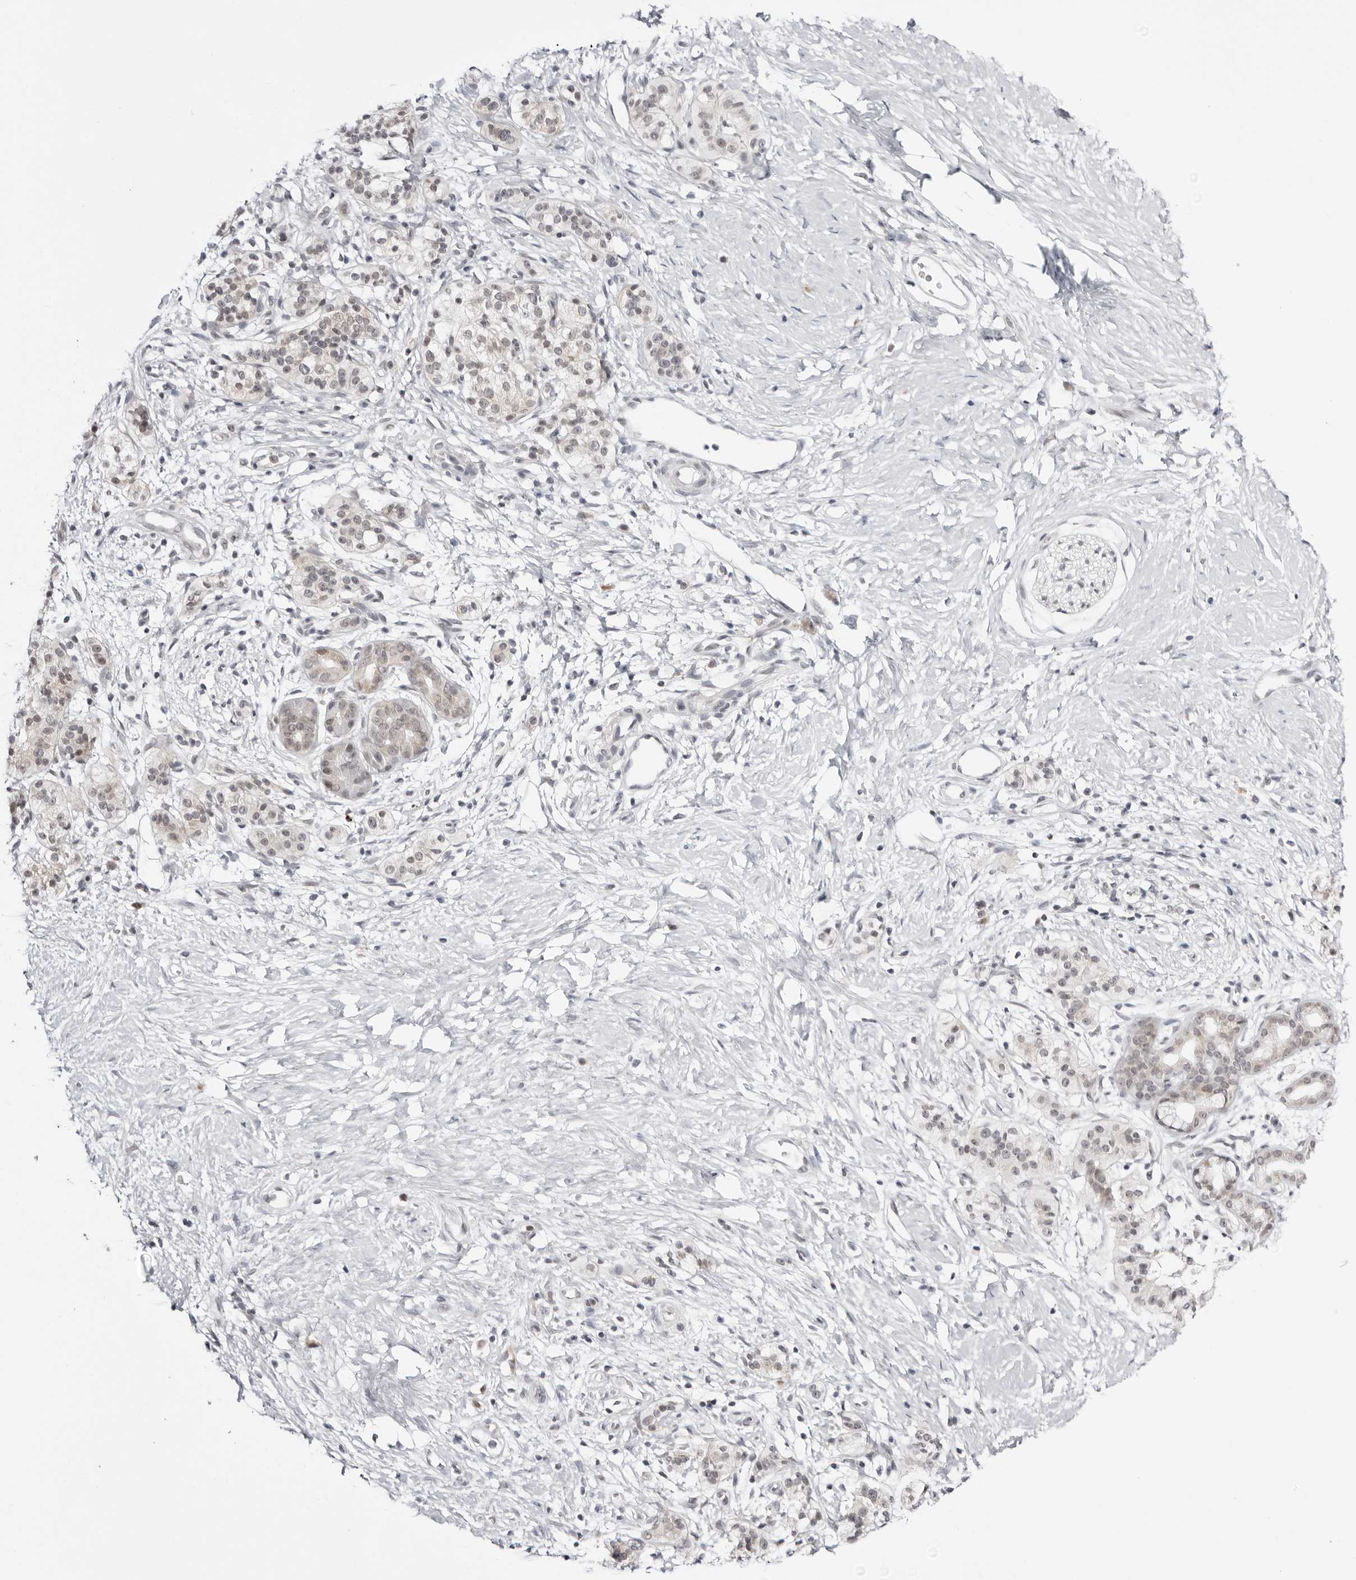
{"staining": {"intensity": "weak", "quantity": "<25%", "location": "nuclear"}, "tissue": "pancreatic cancer", "cell_type": "Tumor cells", "image_type": "cancer", "snomed": [{"axis": "morphology", "description": "Adenocarcinoma, NOS"}, {"axis": "topography", "description": "Pancreas"}], "caption": "DAB (3,3'-diaminobenzidine) immunohistochemical staining of pancreatic cancer (adenocarcinoma) reveals no significant positivity in tumor cells.", "gene": "PPP2R5C", "patient": {"sex": "male", "age": 50}}